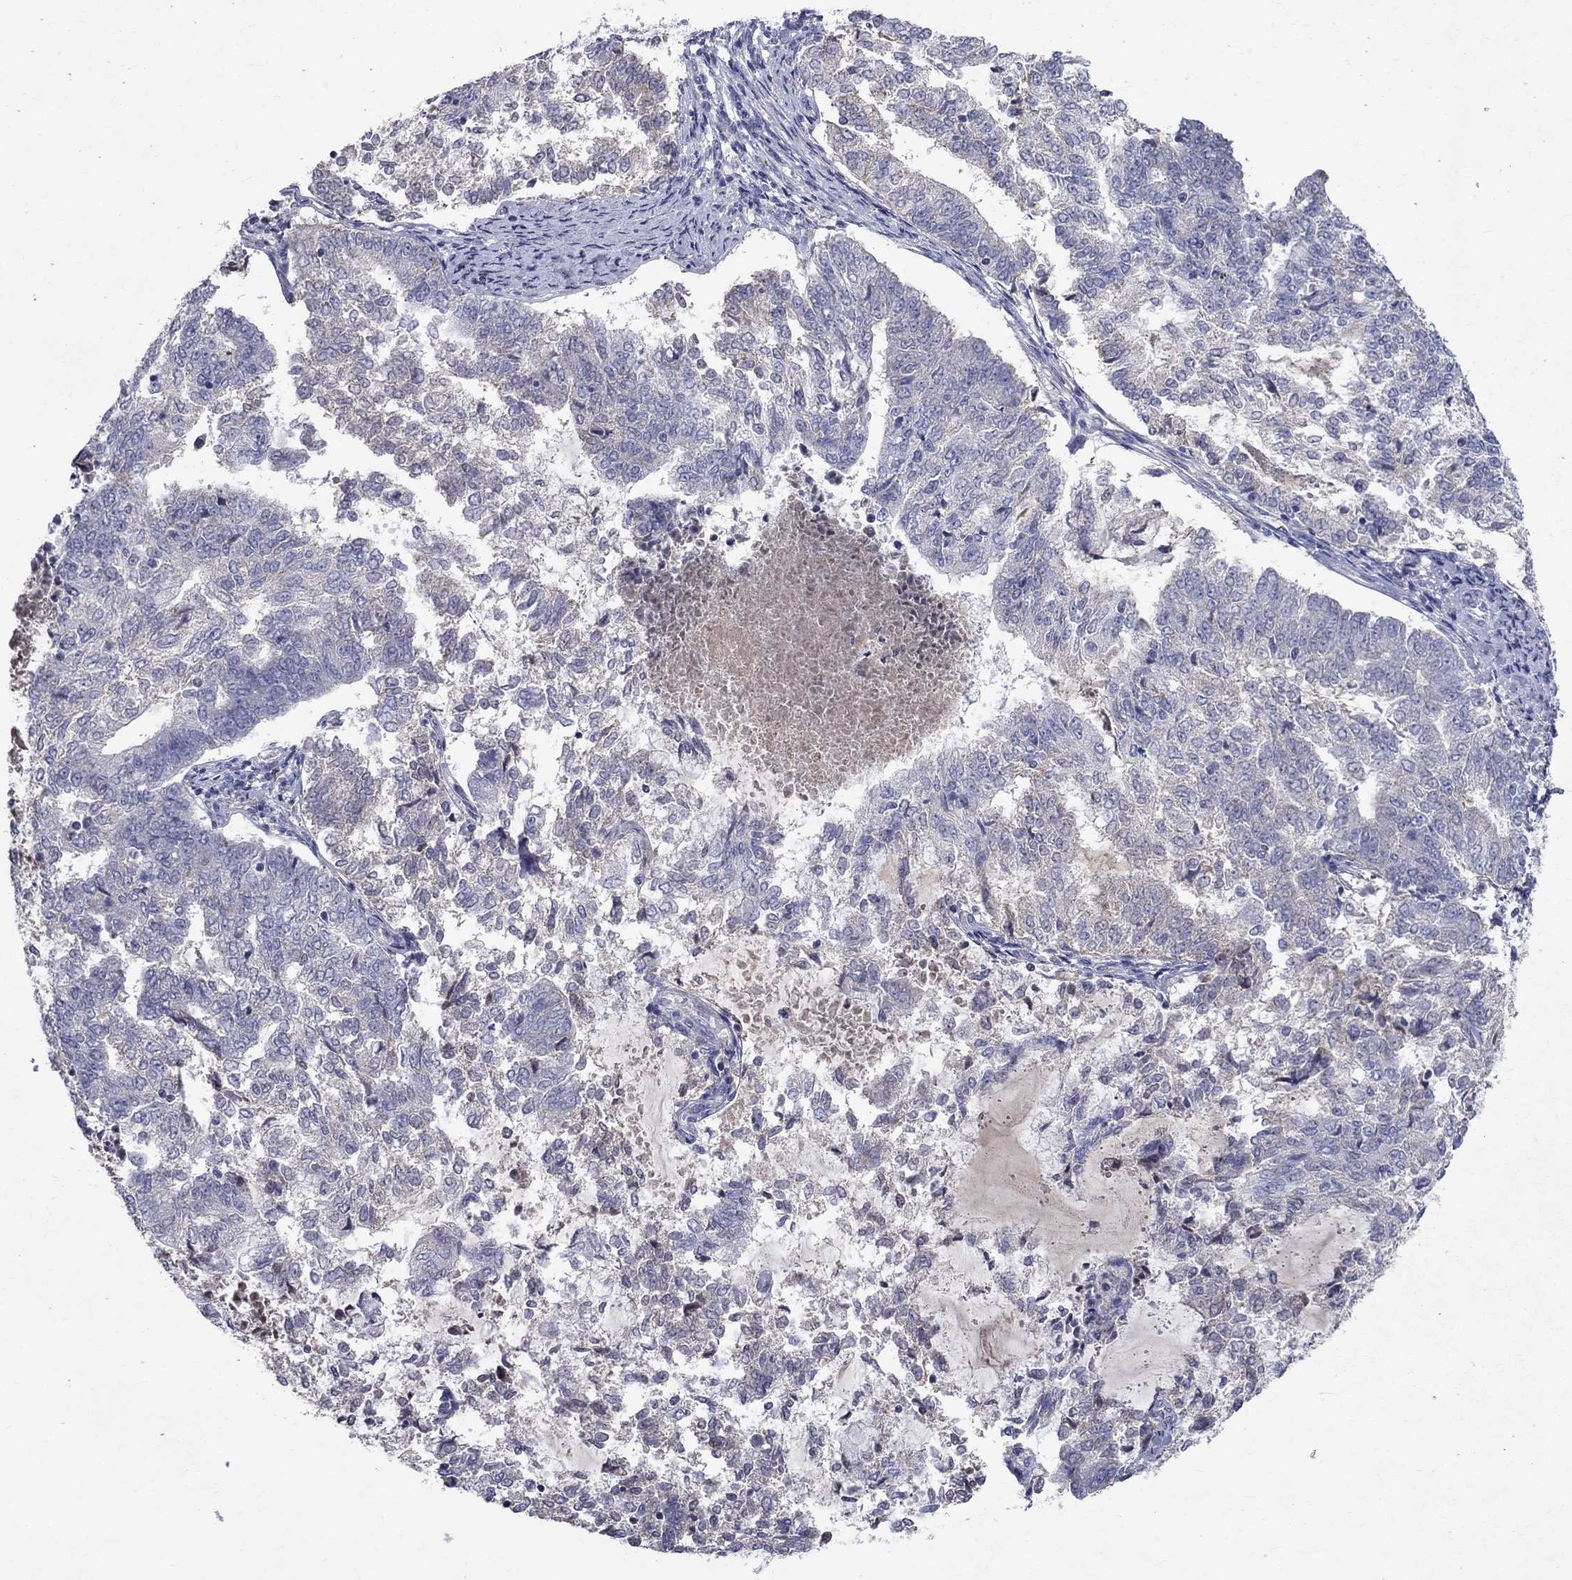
{"staining": {"intensity": "negative", "quantity": "none", "location": "none"}, "tissue": "endometrial cancer", "cell_type": "Tumor cells", "image_type": "cancer", "snomed": [{"axis": "morphology", "description": "Adenocarcinoma, NOS"}, {"axis": "topography", "description": "Endometrium"}], "caption": "A photomicrograph of endometrial adenocarcinoma stained for a protein shows no brown staining in tumor cells.", "gene": "SLC4A10", "patient": {"sex": "female", "age": 65}}